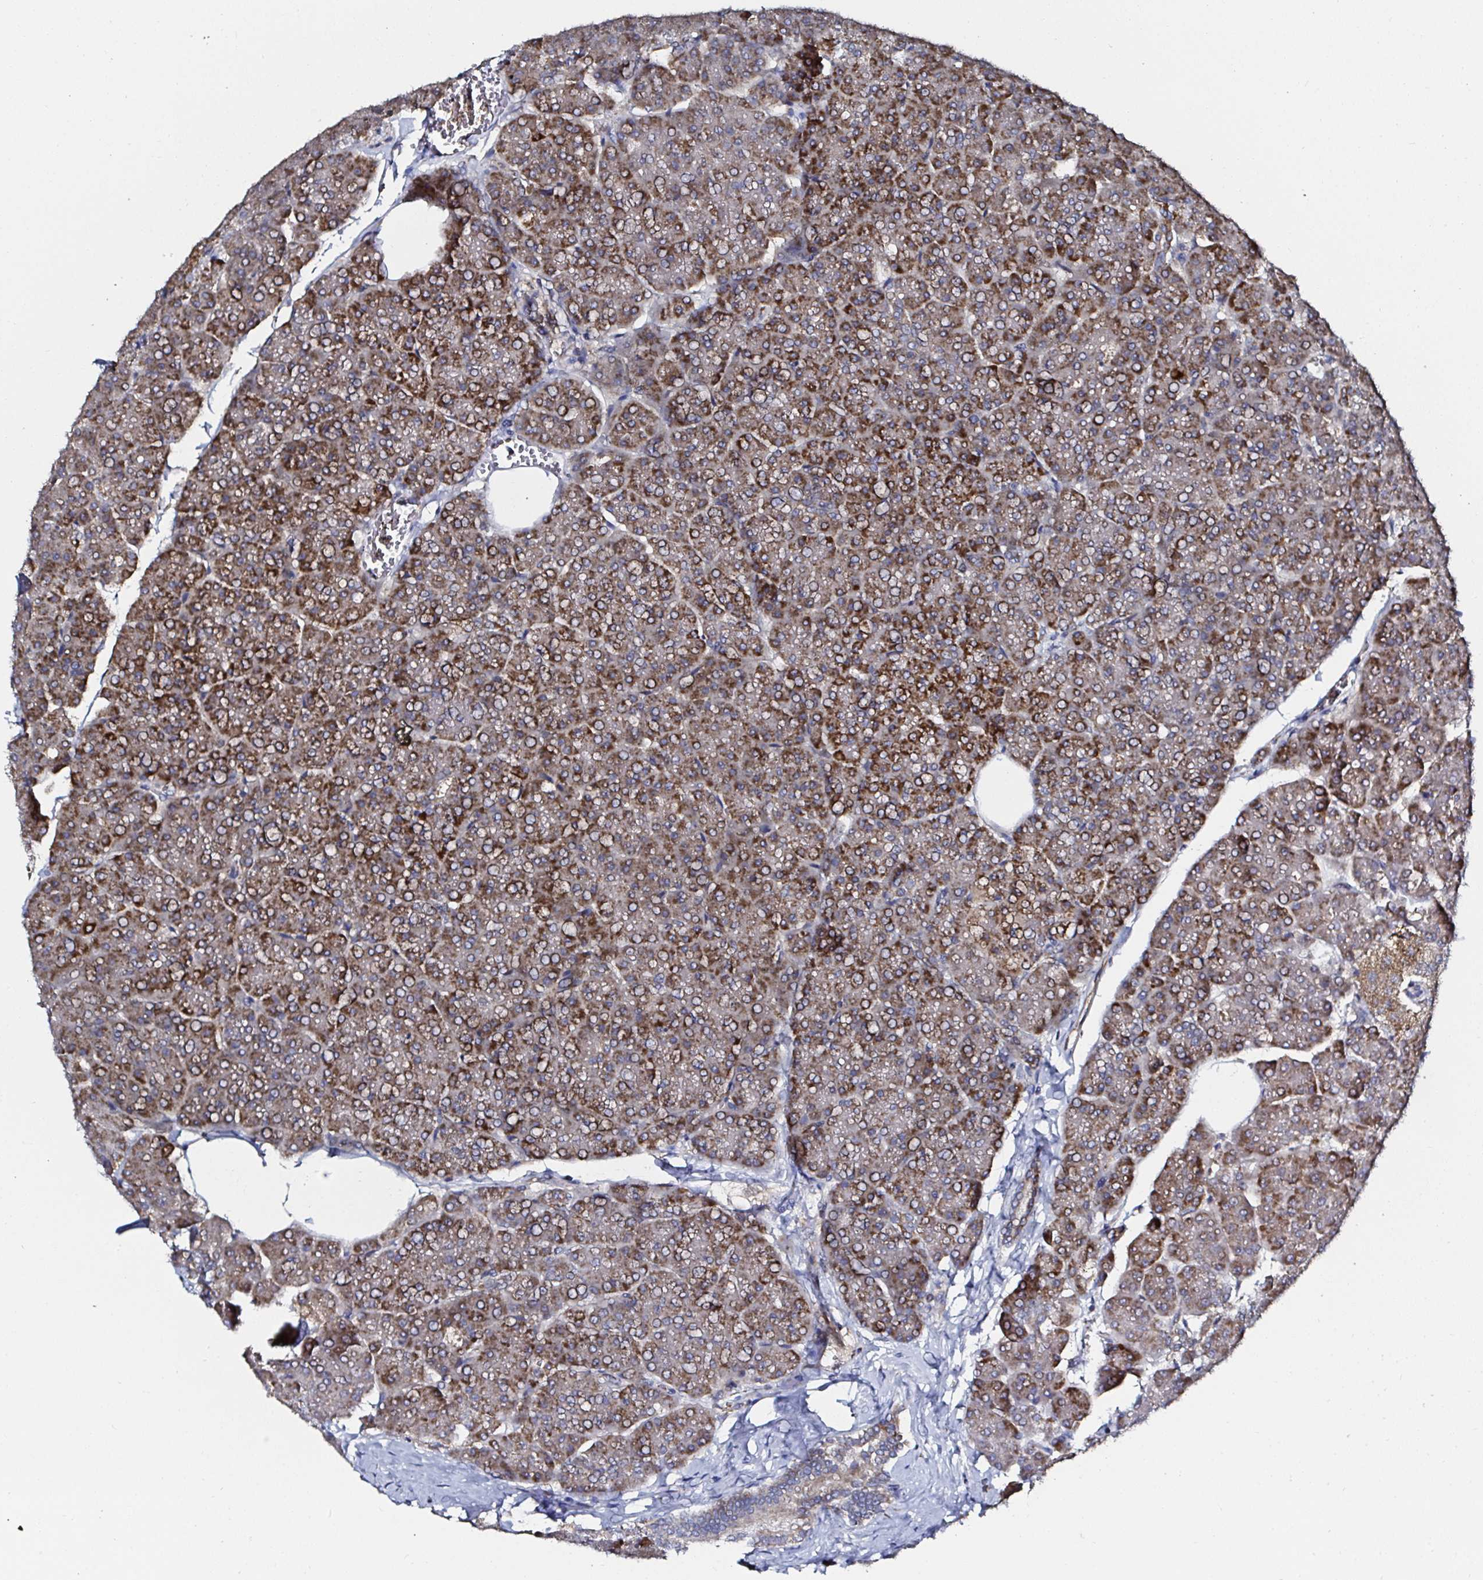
{"staining": {"intensity": "strong", "quantity": ">75%", "location": "cytoplasmic/membranous"}, "tissue": "pancreas", "cell_type": "Exocrine glandular cells", "image_type": "normal", "snomed": [{"axis": "morphology", "description": "Normal tissue, NOS"}, {"axis": "topography", "description": "Pancreas"}, {"axis": "topography", "description": "Peripheral nerve tissue"}], "caption": "Immunohistochemistry (IHC) (DAB (3,3'-diaminobenzidine)) staining of benign human pancreas shows strong cytoplasmic/membranous protein positivity in approximately >75% of exocrine glandular cells.", "gene": "ATAD3A", "patient": {"sex": "male", "age": 54}}